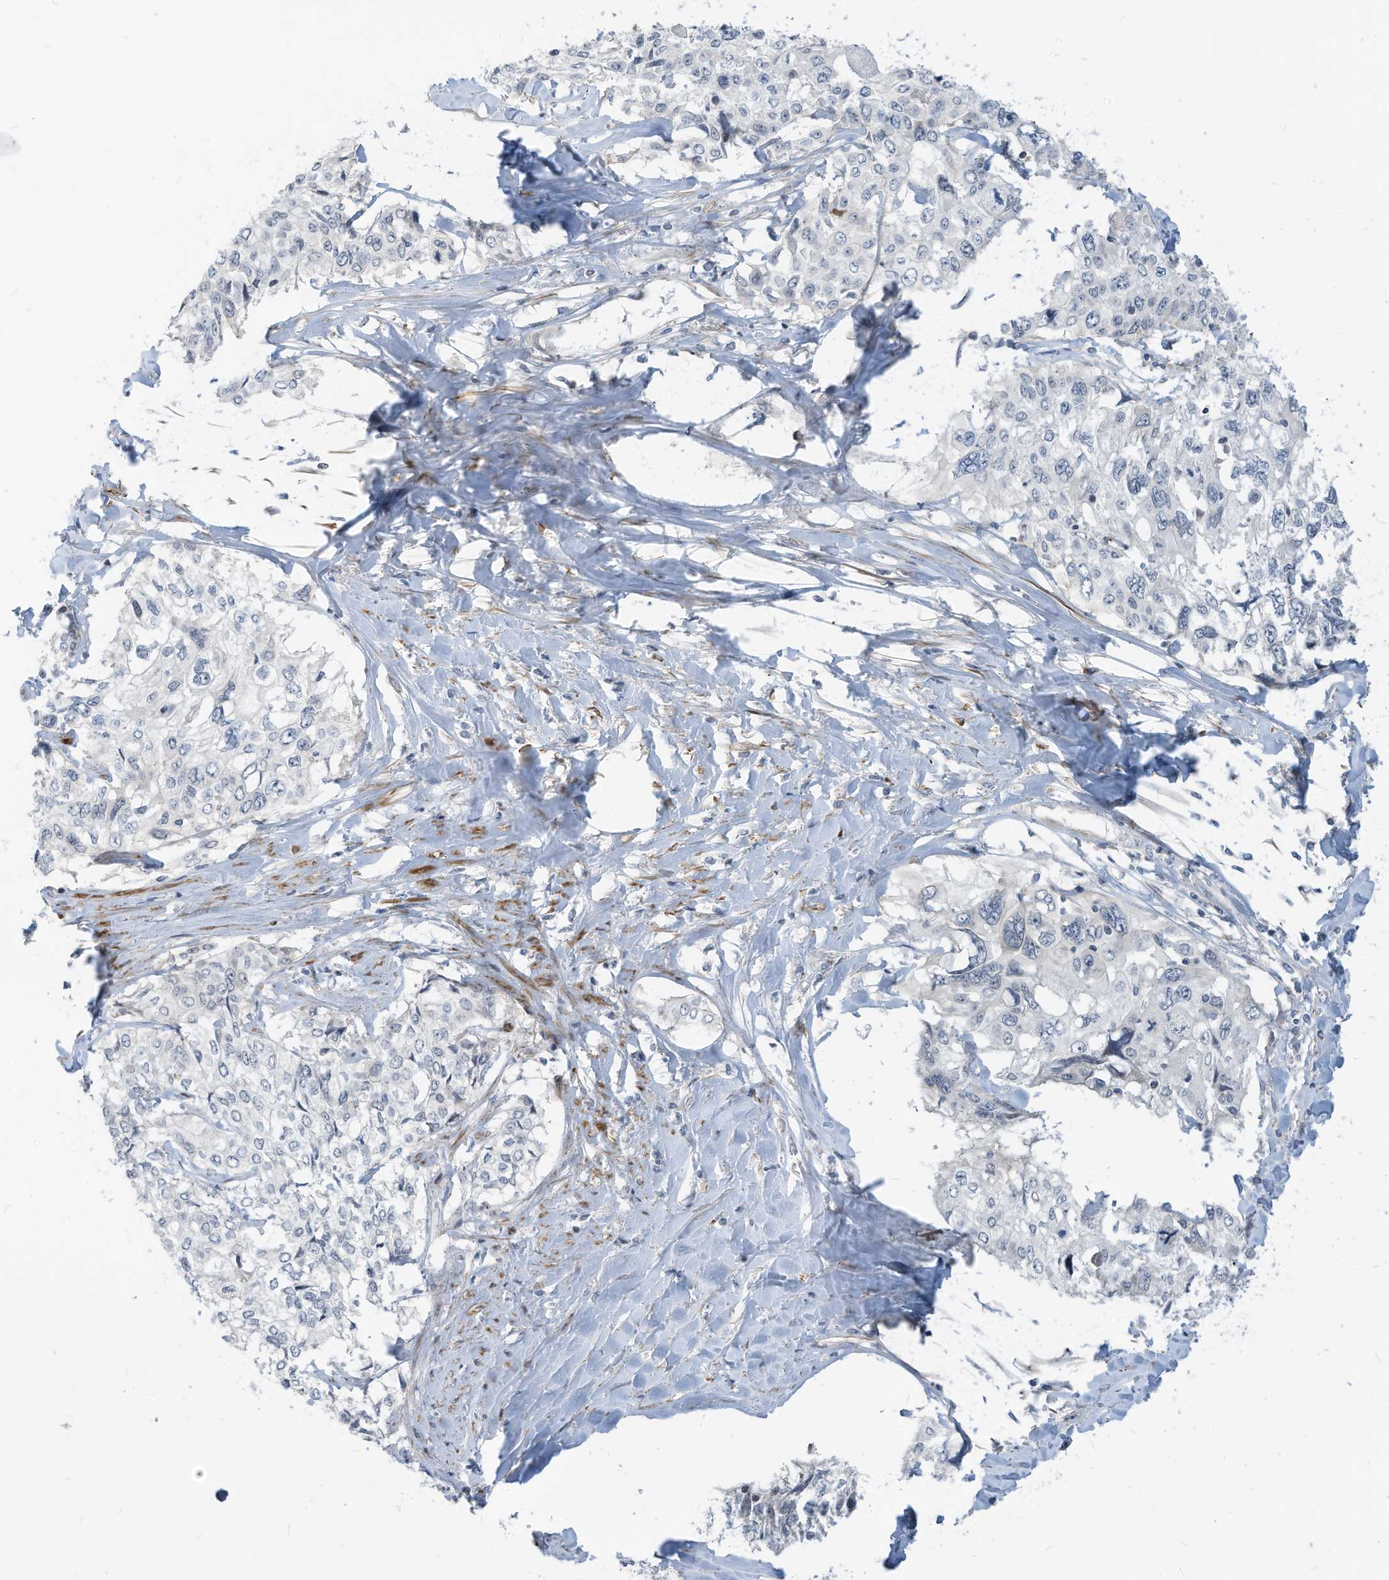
{"staining": {"intensity": "negative", "quantity": "none", "location": "none"}, "tissue": "cervical cancer", "cell_type": "Tumor cells", "image_type": "cancer", "snomed": [{"axis": "morphology", "description": "Squamous cell carcinoma, NOS"}, {"axis": "topography", "description": "Cervix"}], "caption": "DAB (3,3'-diaminobenzidine) immunohistochemical staining of human squamous cell carcinoma (cervical) demonstrates no significant expression in tumor cells.", "gene": "GPATCH3", "patient": {"sex": "female", "age": 31}}